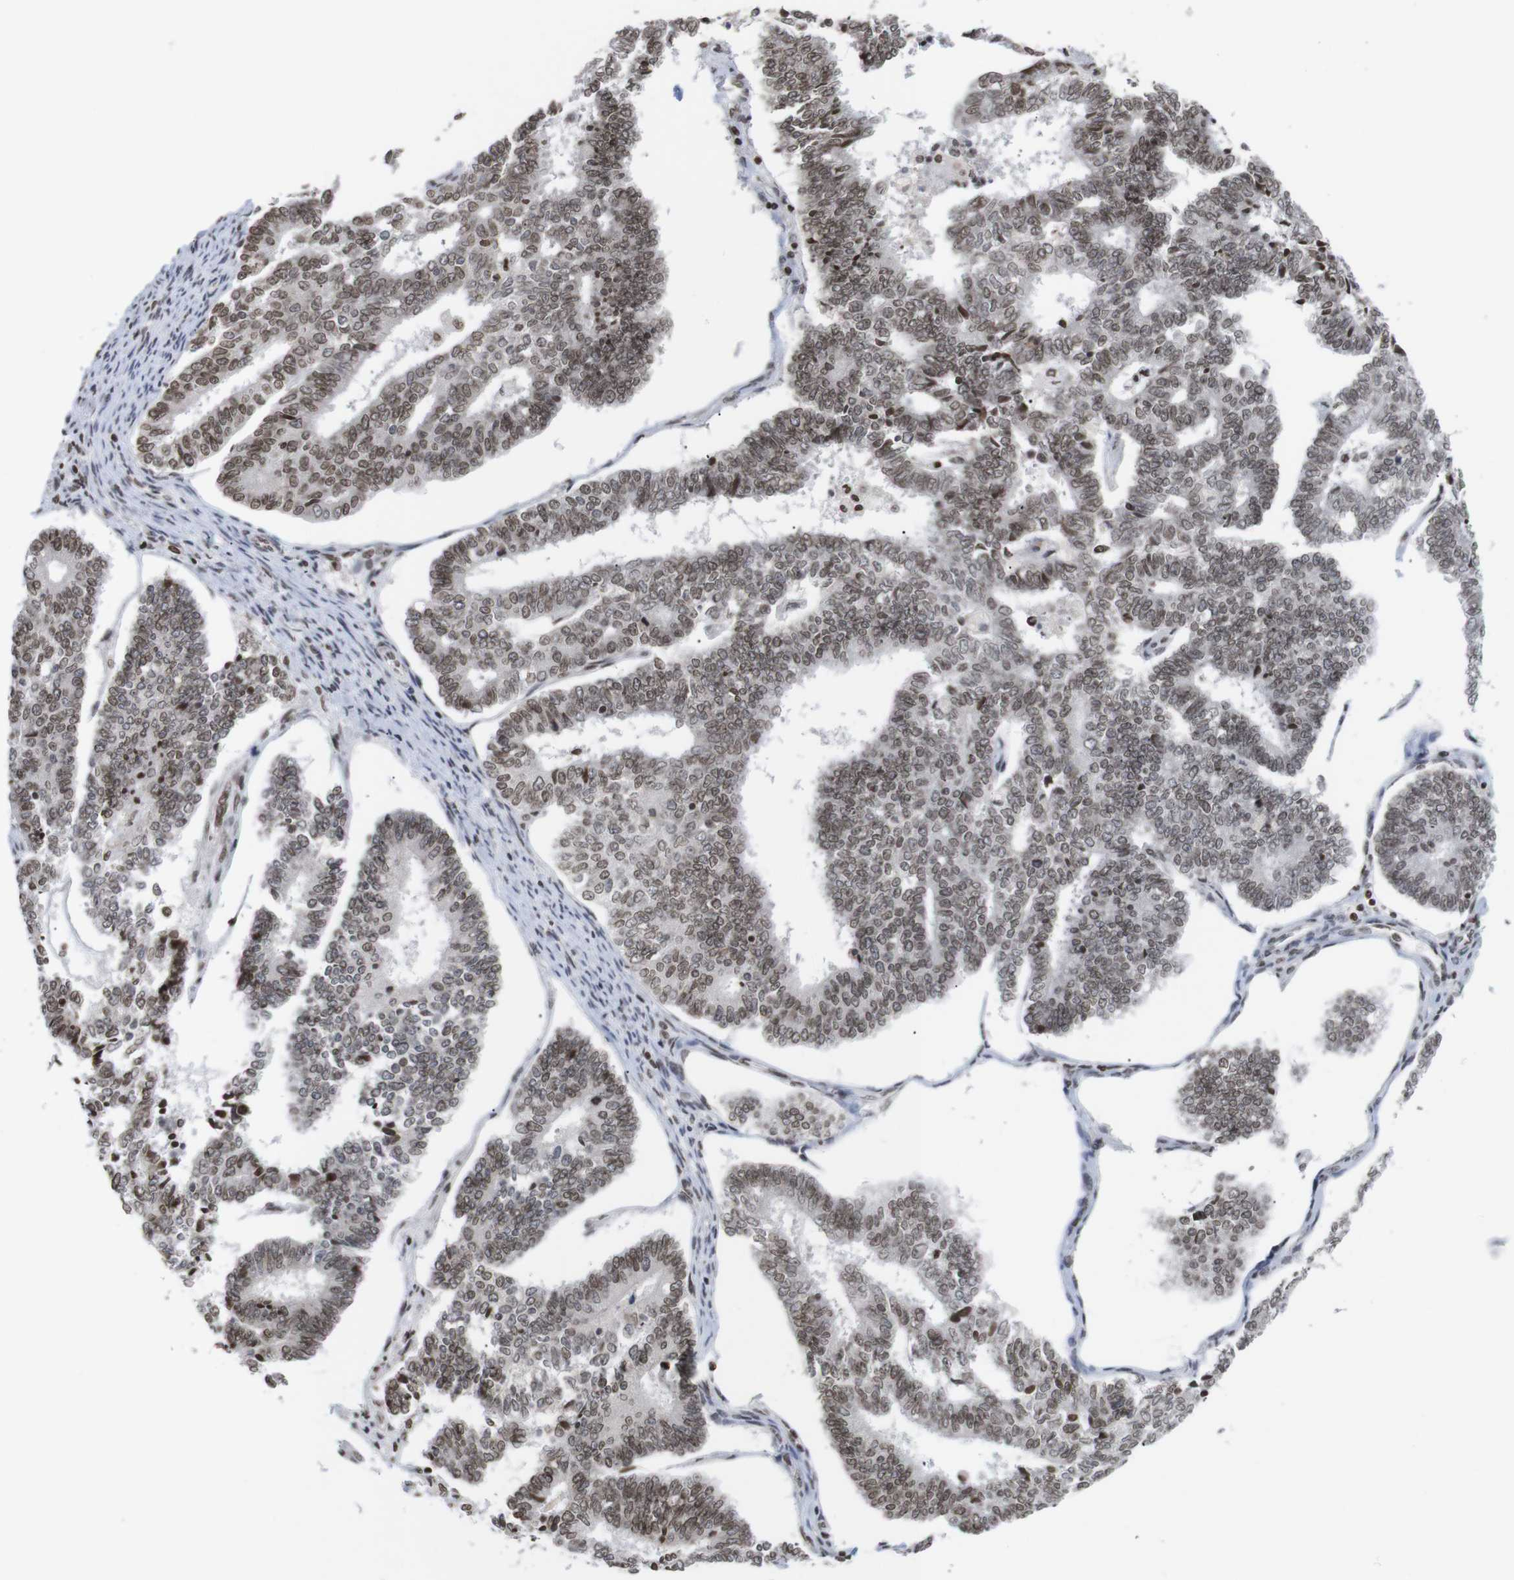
{"staining": {"intensity": "moderate", "quantity": ">75%", "location": "nuclear"}, "tissue": "endometrial cancer", "cell_type": "Tumor cells", "image_type": "cancer", "snomed": [{"axis": "morphology", "description": "Adenocarcinoma, NOS"}, {"axis": "topography", "description": "Endometrium"}], "caption": "A brown stain labels moderate nuclear expression of a protein in human endometrial cancer tumor cells.", "gene": "ETV5", "patient": {"sex": "female", "age": 70}}